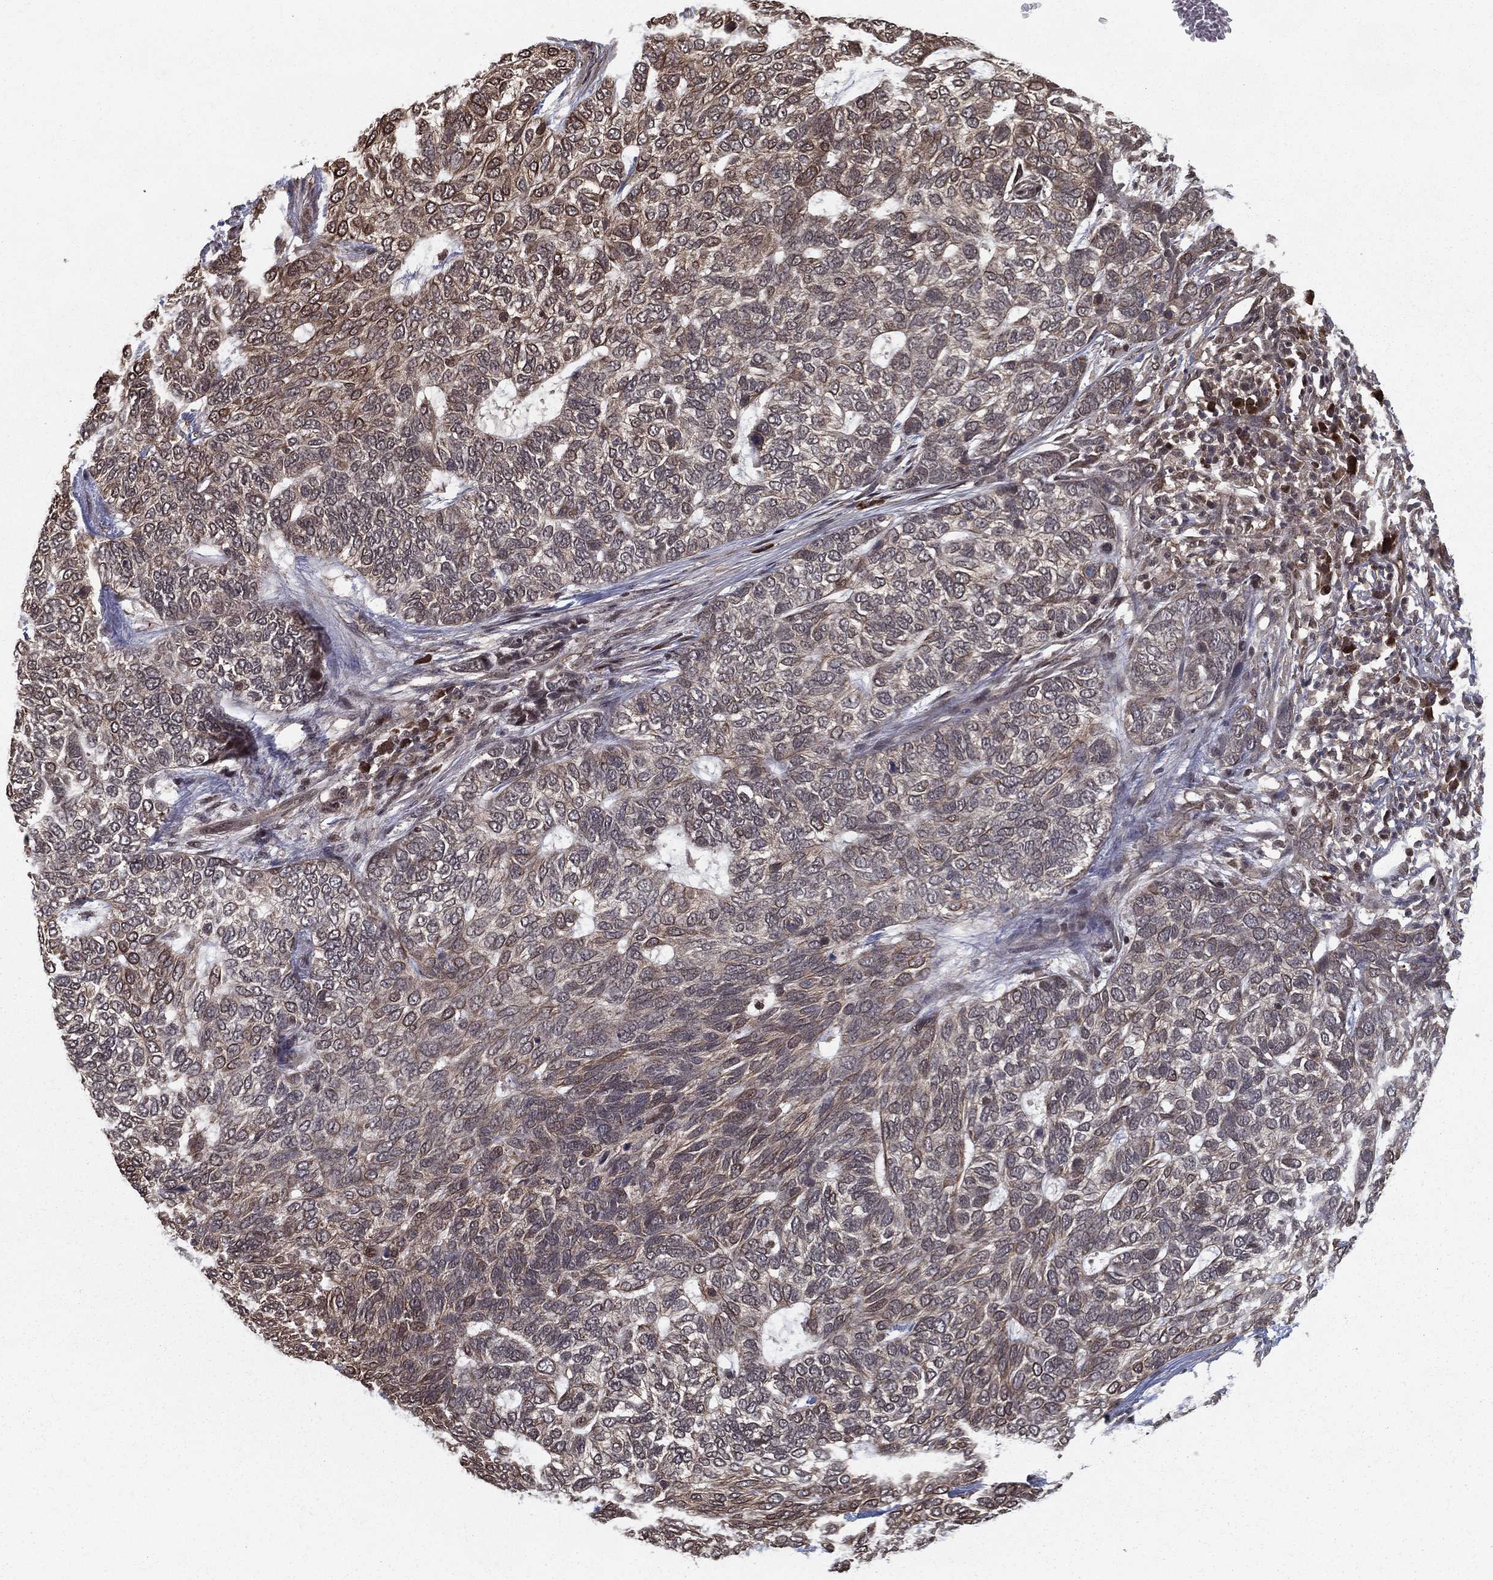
{"staining": {"intensity": "strong", "quantity": "<25%", "location": "cytoplasmic/membranous"}, "tissue": "skin cancer", "cell_type": "Tumor cells", "image_type": "cancer", "snomed": [{"axis": "morphology", "description": "Basal cell carcinoma"}, {"axis": "topography", "description": "Skin"}], "caption": "This is a photomicrograph of immunohistochemistry staining of basal cell carcinoma (skin), which shows strong positivity in the cytoplasmic/membranous of tumor cells.", "gene": "SLC6A6", "patient": {"sex": "female", "age": 65}}